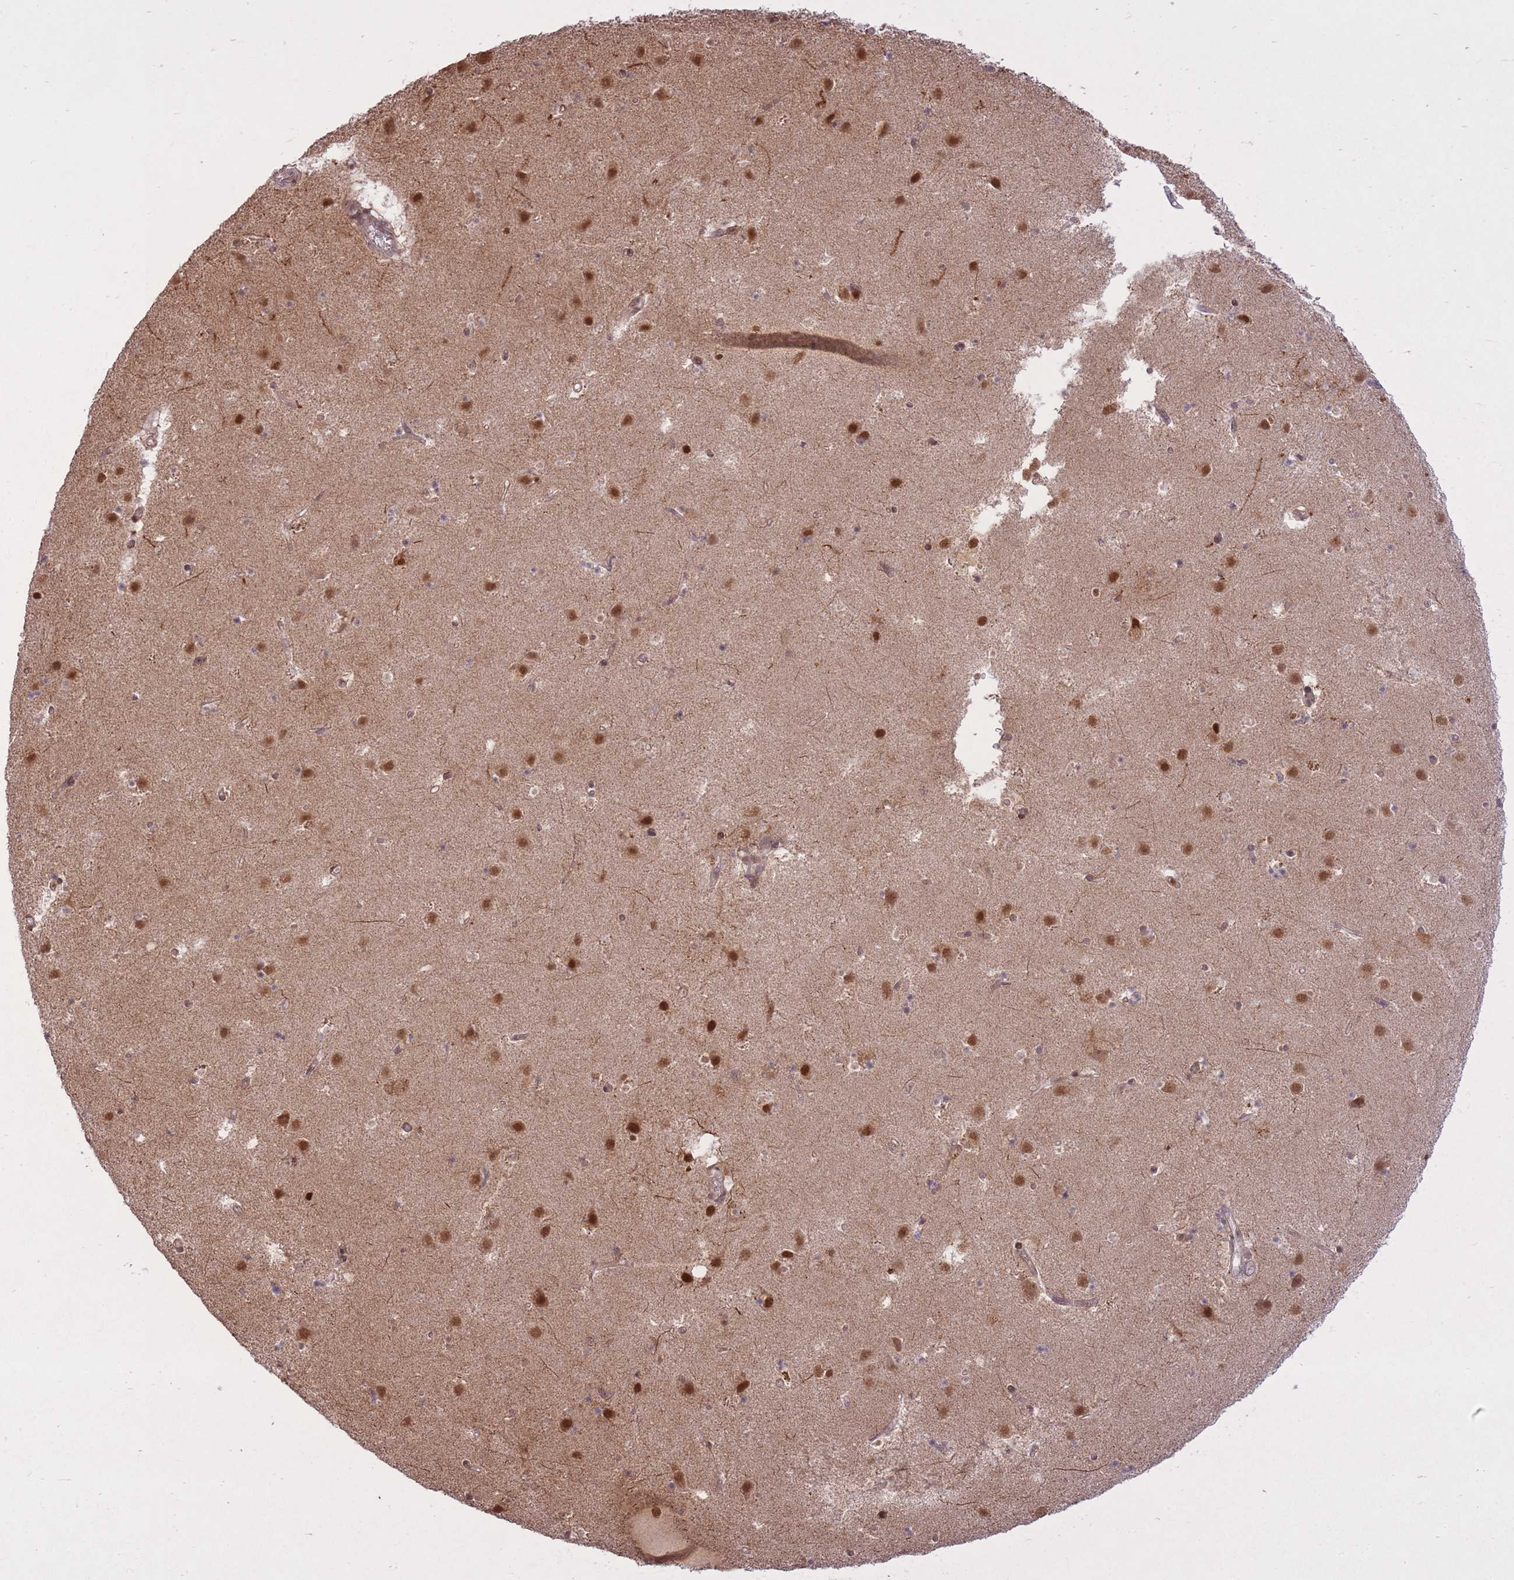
{"staining": {"intensity": "moderate", "quantity": "<25%", "location": "cytoplasmic/membranous,nuclear"}, "tissue": "caudate", "cell_type": "Glial cells", "image_type": "normal", "snomed": [{"axis": "morphology", "description": "Normal tissue, NOS"}, {"axis": "topography", "description": "Lateral ventricle wall"}], "caption": "Immunohistochemistry of benign human caudate shows low levels of moderate cytoplasmic/membranous,nuclear positivity in about <25% of glial cells.", "gene": "ZNF391", "patient": {"sex": "male", "age": 58}}